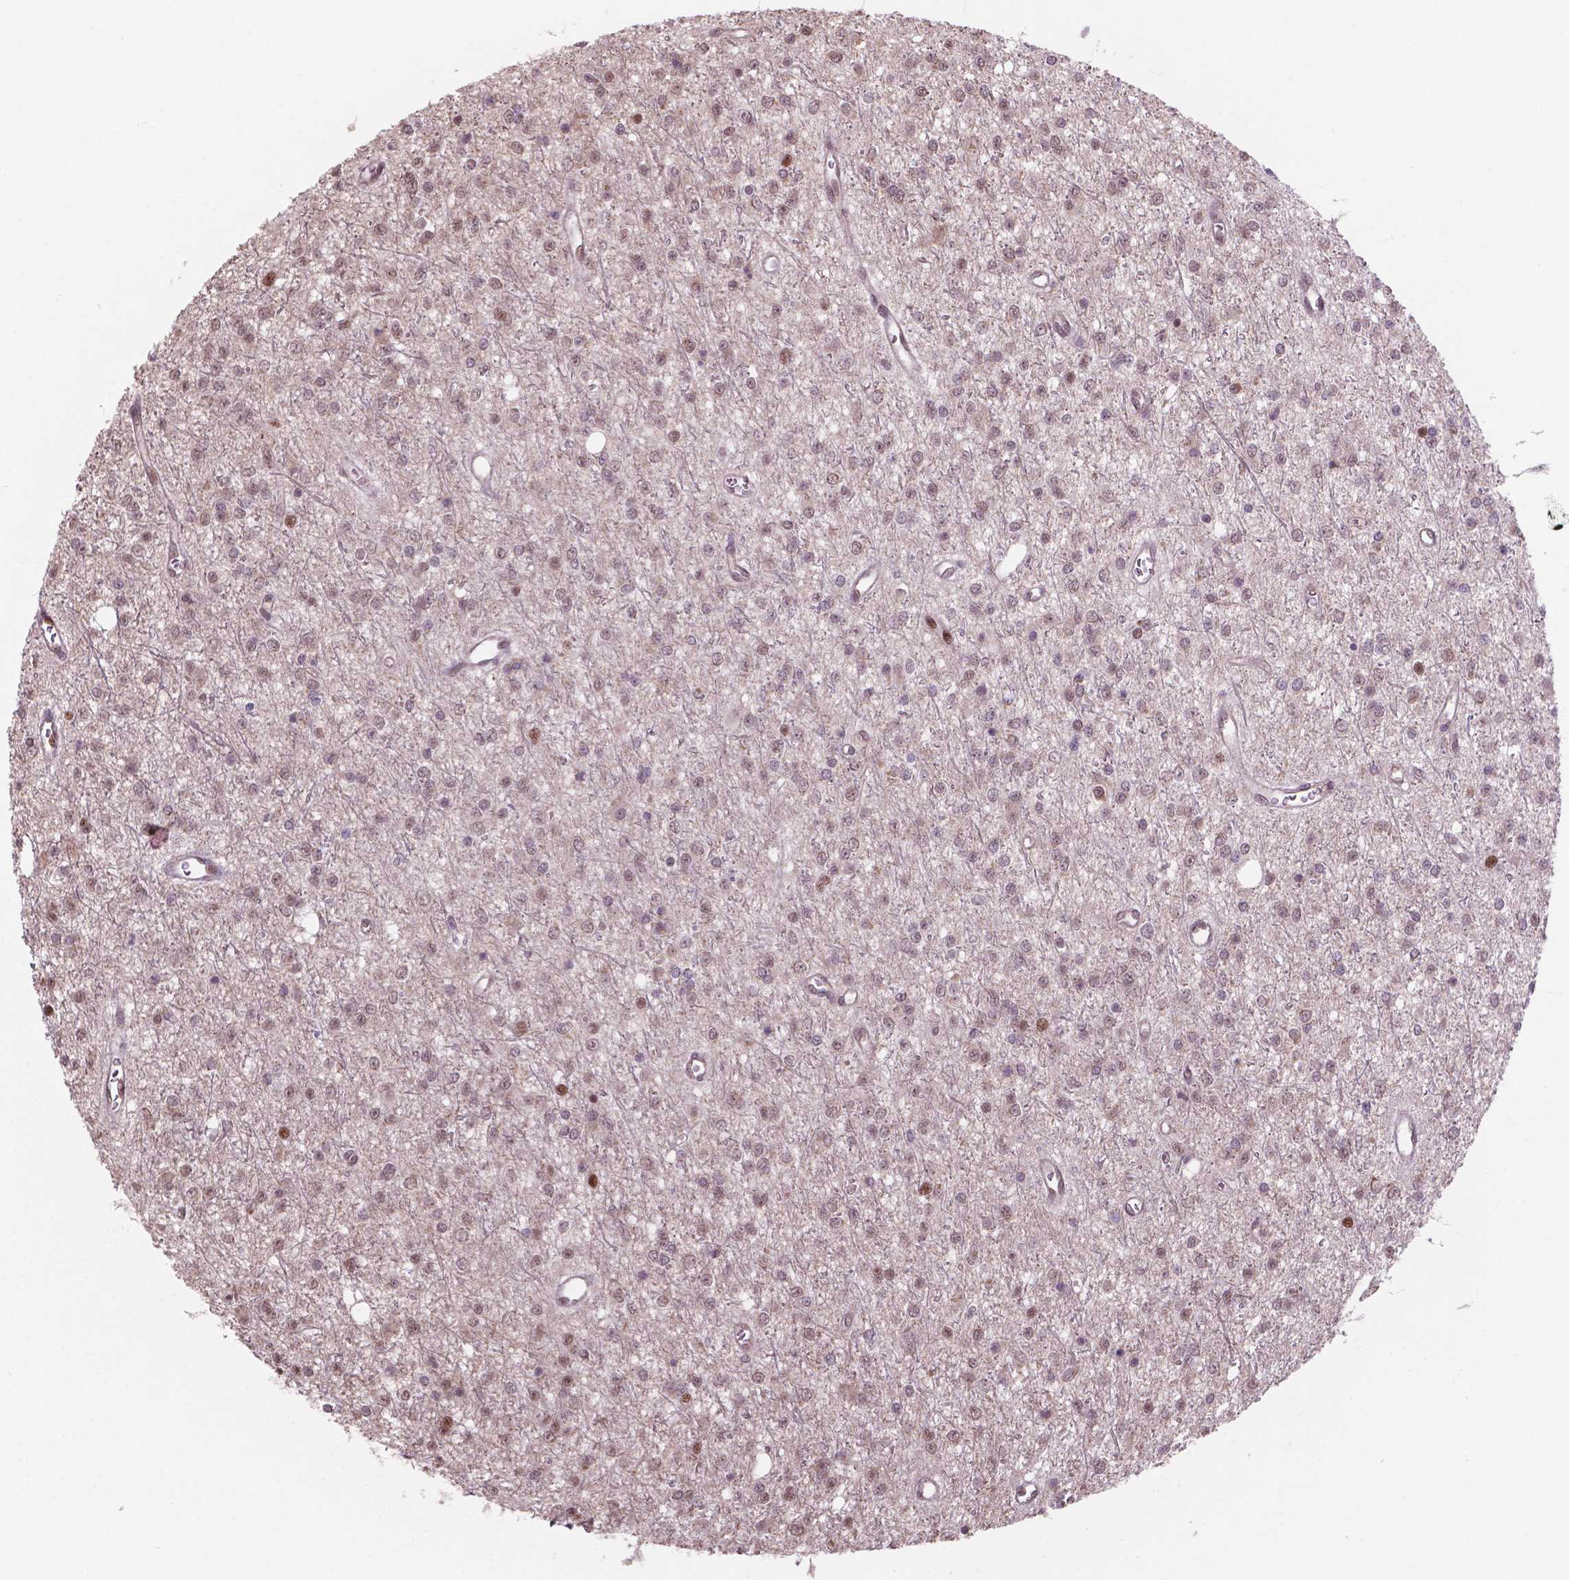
{"staining": {"intensity": "moderate", "quantity": "25%-75%", "location": "nuclear"}, "tissue": "glioma", "cell_type": "Tumor cells", "image_type": "cancer", "snomed": [{"axis": "morphology", "description": "Glioma, malignant, Low grade"}, {"axis": "topography", "description": "Brain"}], "caption": "The histopathology image exhibits immunohistochemical staining of glioma. There is moderate nuclear staining is identified in about 25%-75% of tumor cells.", "gene": "NDUFA10", "patient": {"sex": "female", "age": 45}}